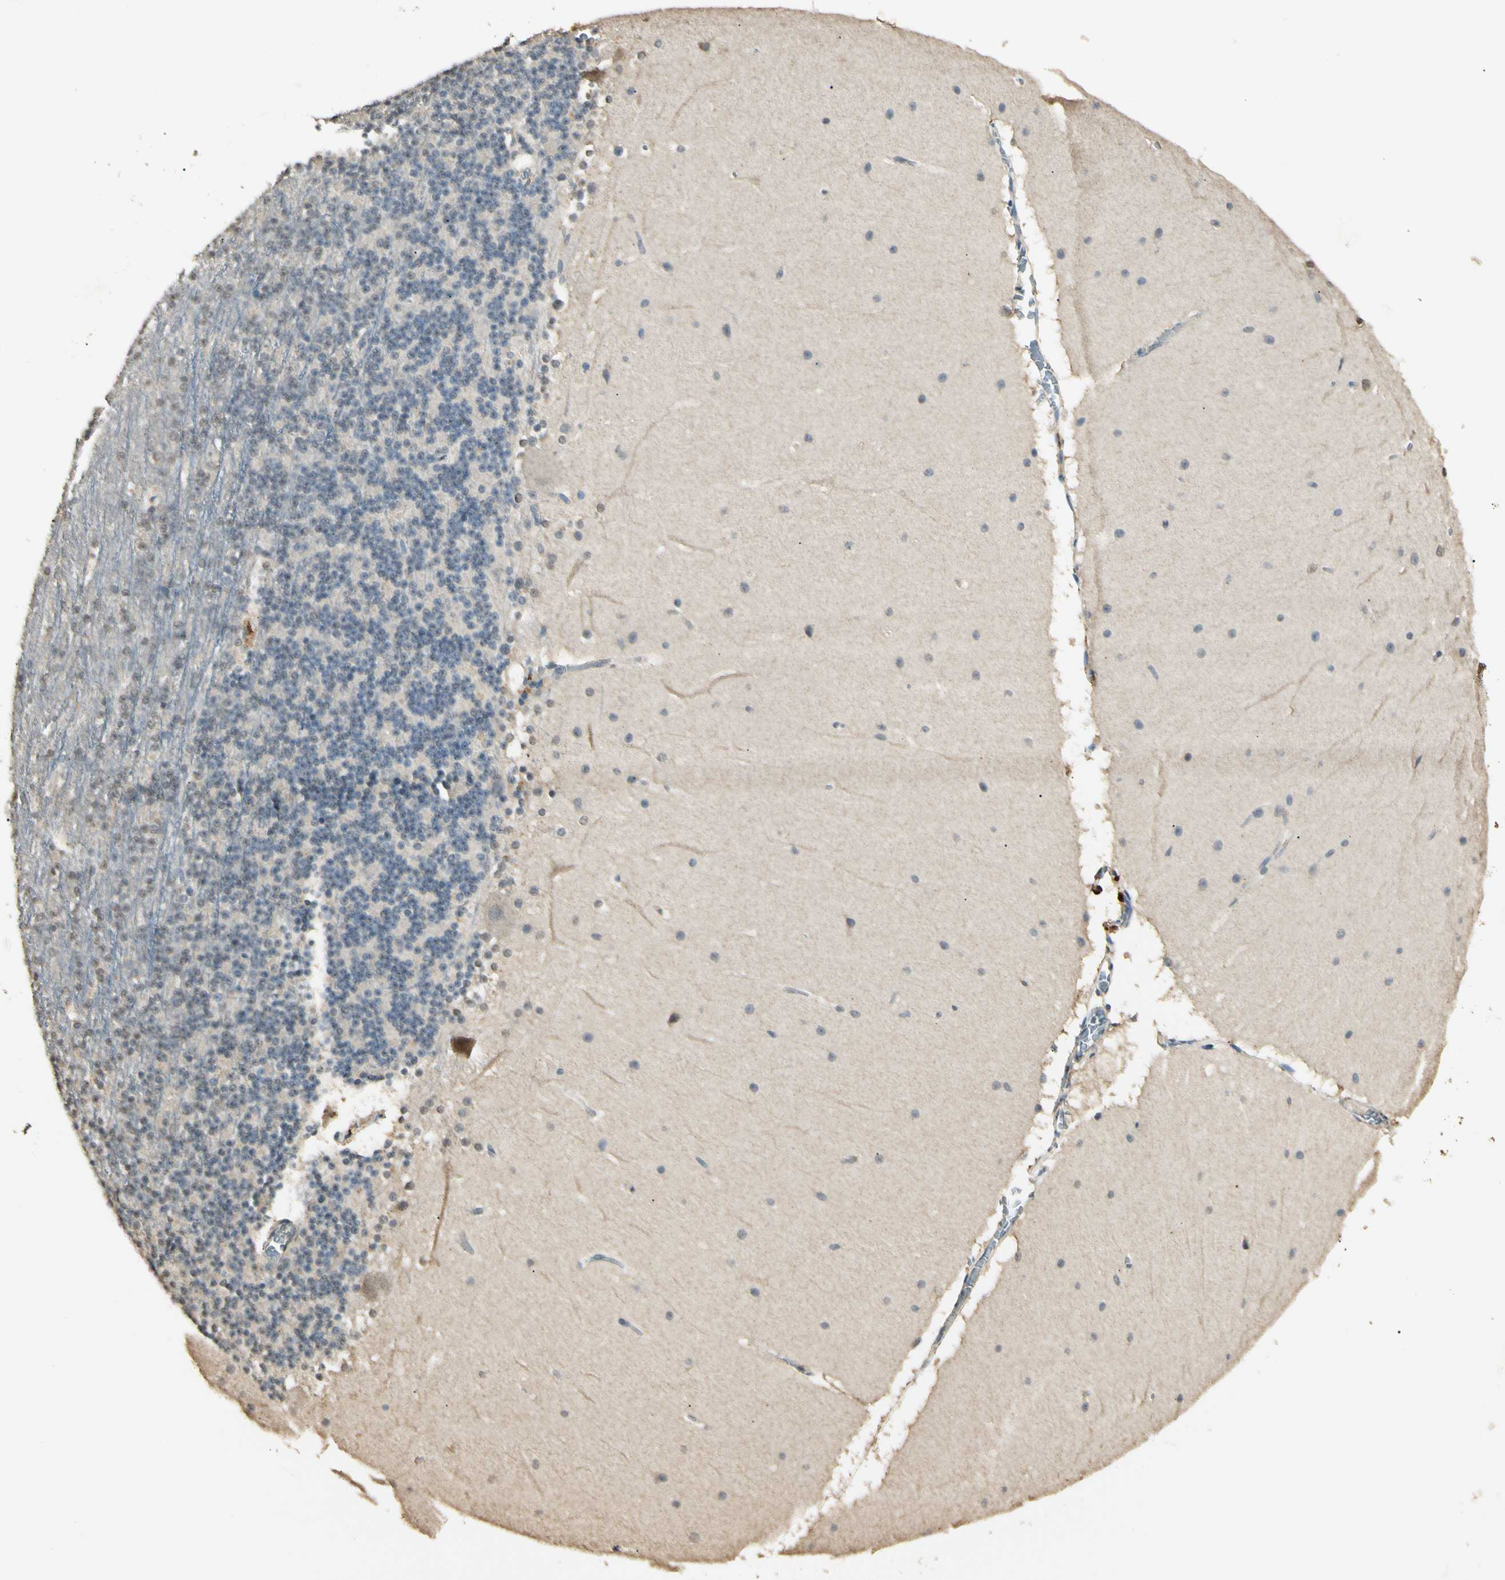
{"staining": {"intensity": "weak", "quantity": "25%-75%", "location": "nuclear"}, "tissue": "cerebellum", "cell_type": "Cells in granular layer", "image_type": "normal", "snomed": [{"axis": "morphology", "description": "Normal tissue, NOS"}, {"axis": "topography", "description": "Cerebellum"}], "caption": "Immunohistochemistry (IHC) of unremarkable human cerebellum displays low levels of weak nuclear expression in approximately 25%-75% of cells in granular layer.", "gene": "SGCA", "patient": {"sex": "female", "age": 19}}